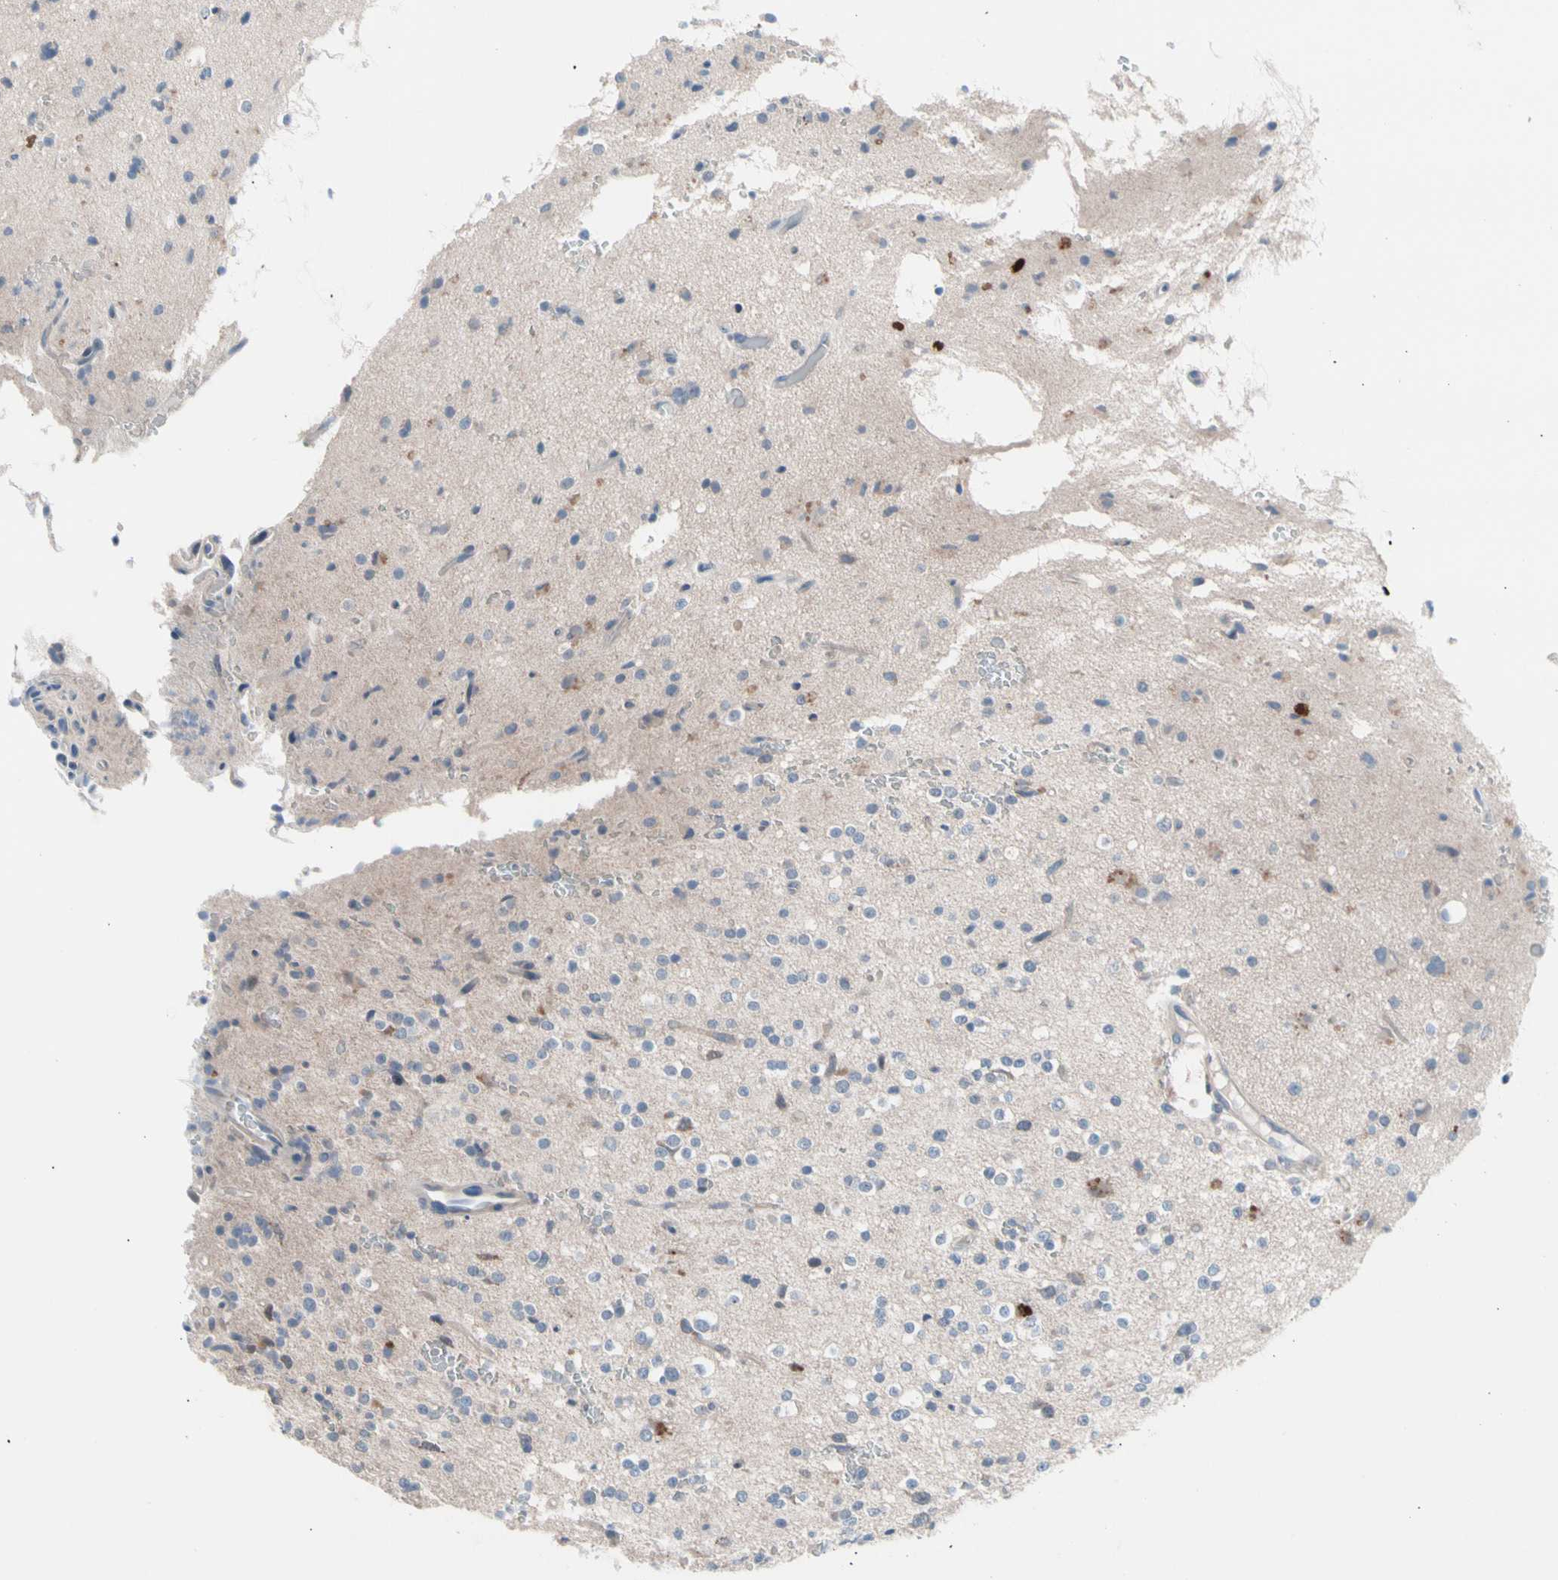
{"staining": {"intensity": "weak", "quantity": "<25%", "location": "cytoplasmic/membranous"}, "tissue": "glioma", "cell_type": "Tumor cells", "image_type": "cancer", "snomed": [{"axis": "morphology", "description": "Glioma, malignant, High grade"}, {"axis": "topography", "description": "Brain"}], "caption": "Tumor cells show no significant positivity in glioma.", "gene": "CASQ1", "patient": {"sex": "male", "age": 47}}